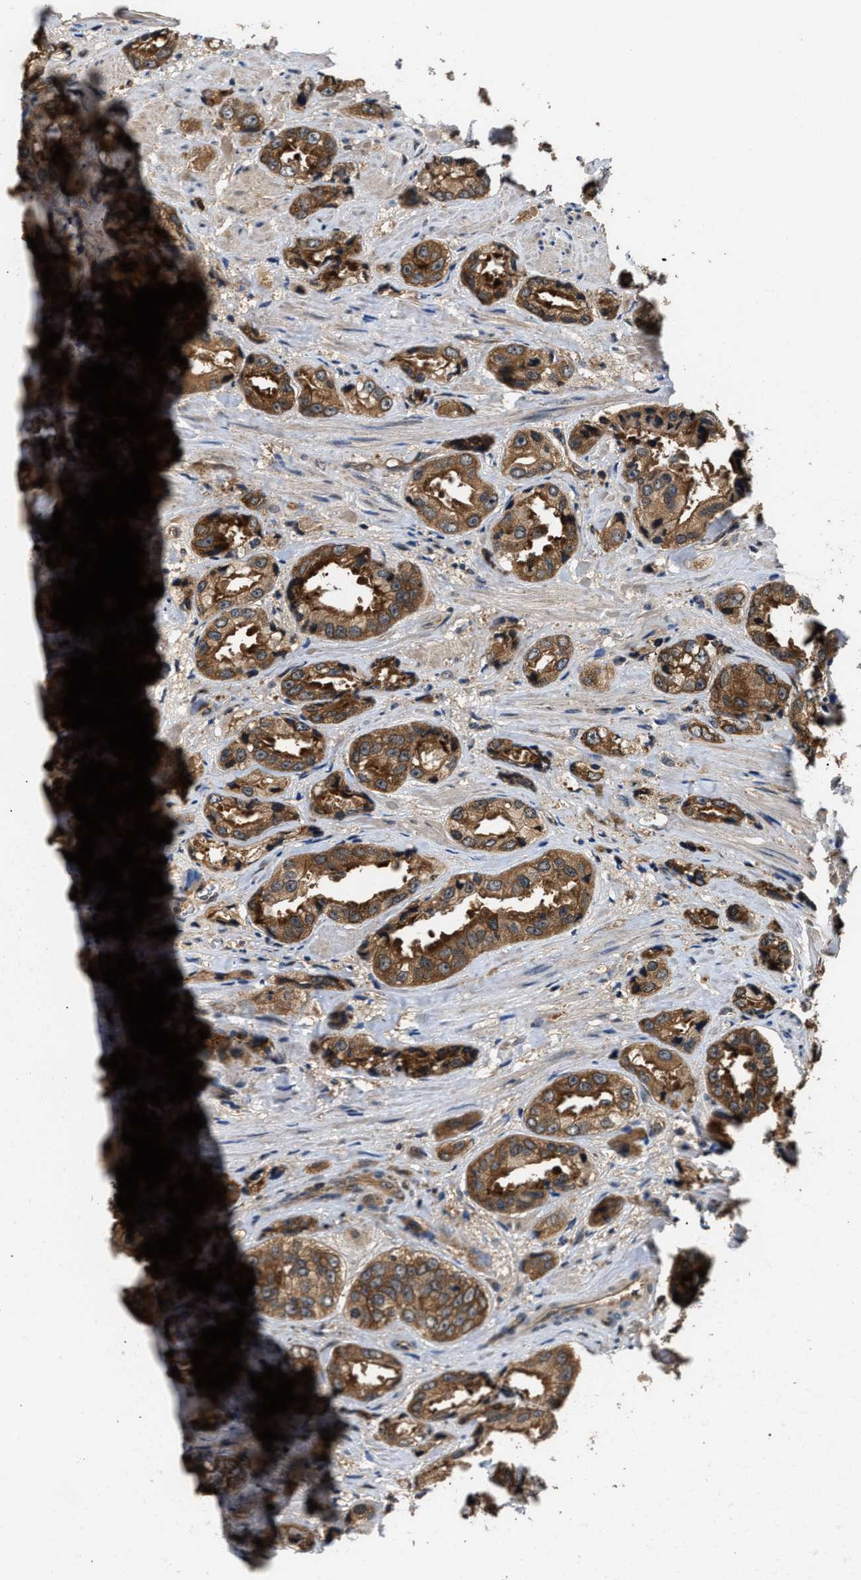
{"staining": {"intensity": "strong", "quantity": ">75%", "location": "cytoplasmic/membranous"}, "tissue": "prostate cancer", "cell_type": "Tumor cells", "image_type": "cancer", "snomed": [{"axis": "morphology", "description": "Adenocarcinoma, High grade"}, {"axis": "topography", "description": "Prostate"}], "caption": "Prostate high-grade adenocarcinoma was stained to show a protein in brown. There is high levels of strong cytoplasmic/membranous positivity in approximately >75% of tumor cells. The protein of interest is shown in brown color, while the nuclei are stained blue.", "gene": "DNAJC2", "patient": {"sex": "male", "age": 61}}